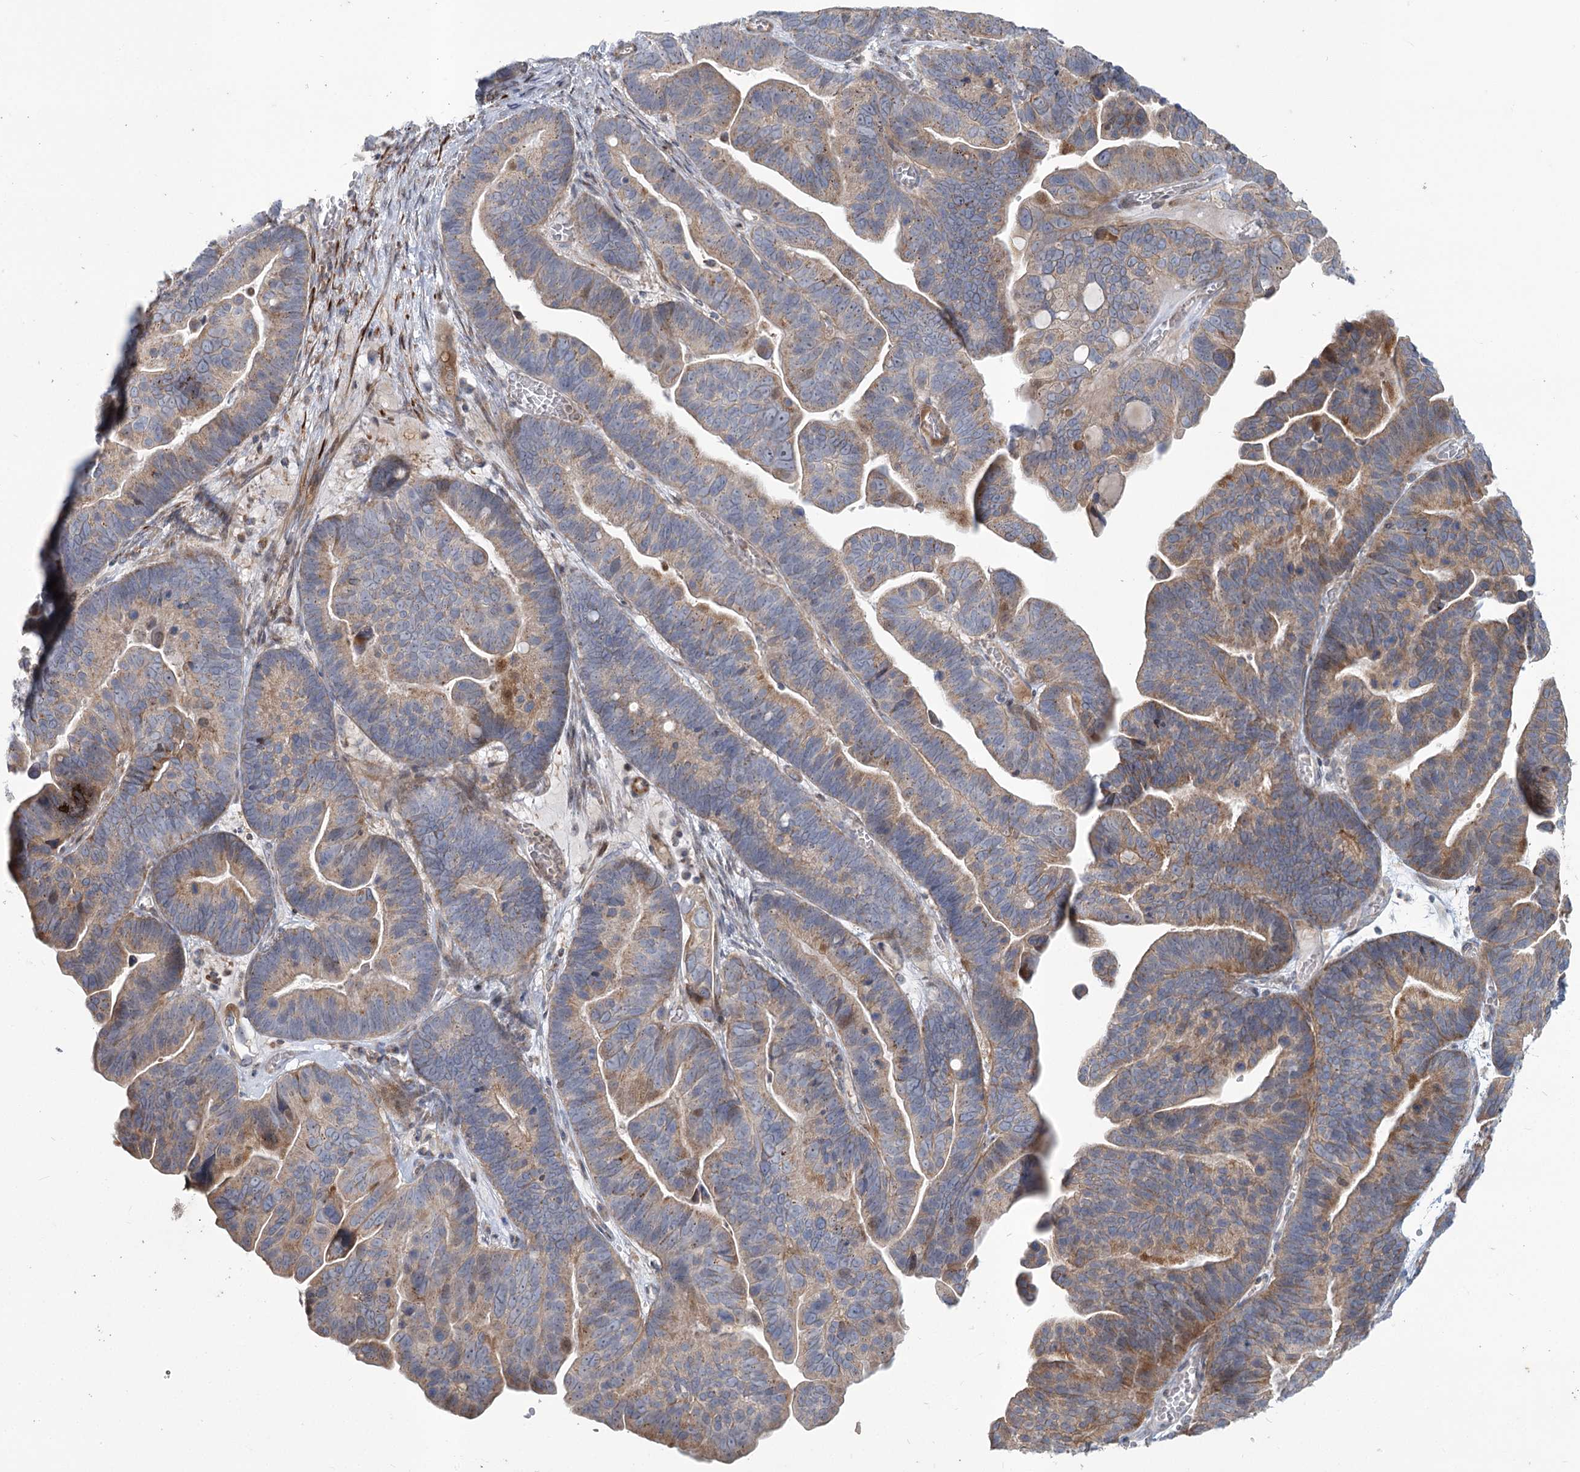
{"staining": {"intensity": "moderate", "quantity": "25%-75%", "location": "cytoplasmic/membranous"}, "tissue": "ovarian cancer", "cell_type": "Tumor cells", "image_type": "cancer", "snomed": [{"axis": "morphology", "description": "Cystadenocarcinoma, serous, NOS"}, {"axis": "topography", "description": "Ovary"}], "caption": "Serous cystadenocarcinoma (ovarian) tissue demonstrates moderate cytoplasmic/membranous positivity in about 25%-75% of tumor cells, visualized by immunohistochemistry. (DAB (3,3'-diaminobenzidine) IHC with brightfield microscopy, high magnification).", "gene": "MTG1", "patient": {"sex": "female", "age": 56}}